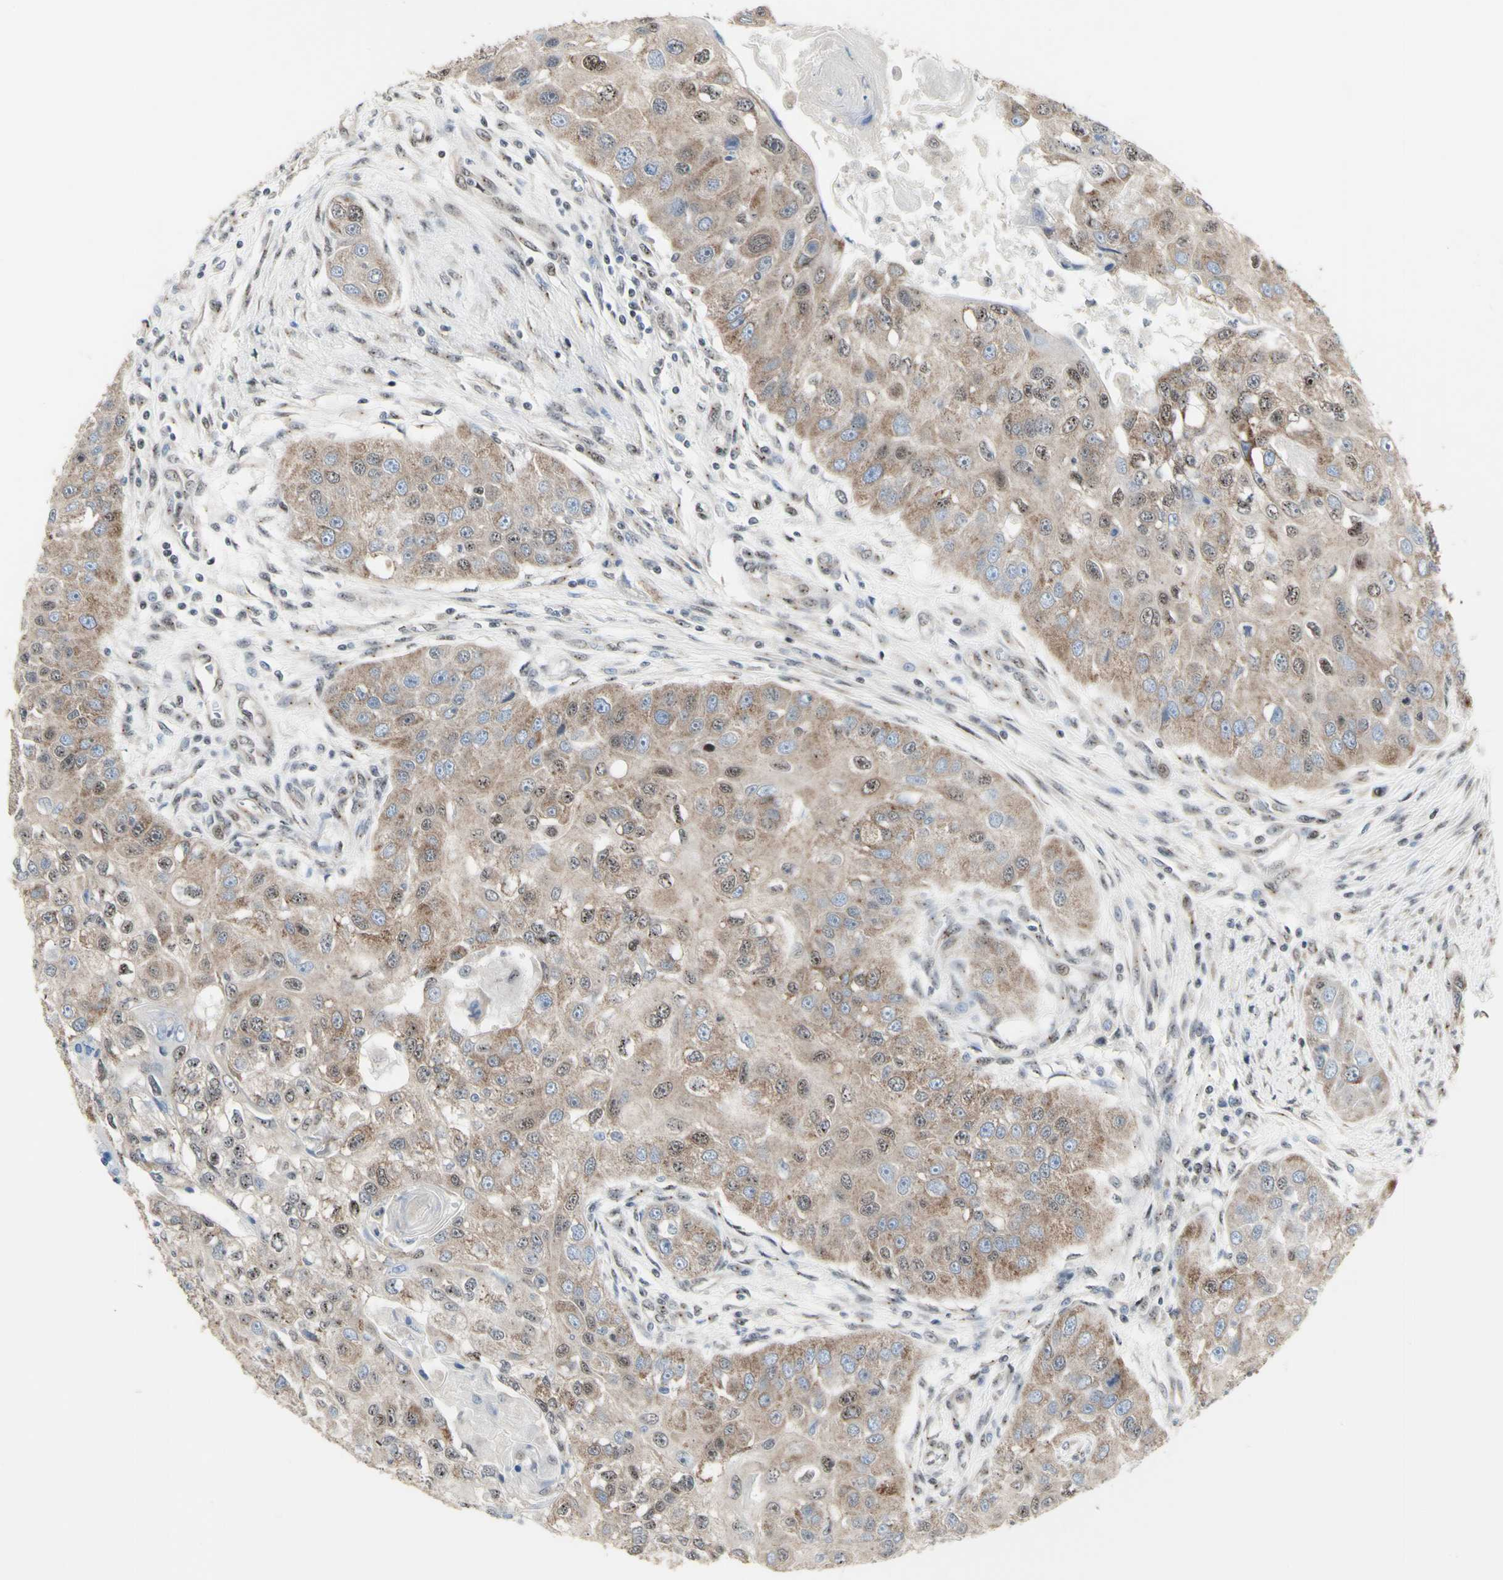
{"staining": {"intensity": "weak", "quantity": ">75%", "location": "cytoplasmic/membranous,nuclear"}, "tissue": "head and neck cancer", "cell_type": "Tumor cells", "image_type": "cancer", "snomed": [{"axis": "morphology", "description": "Normal tissue, NOS"}, {"axis": "morphology", "description": "Squamous cell carcinoma, NOS"}, {"axis": "topography", "description": "Skeletal muscle"}, {"axis": "topography", "description": "Head-Neck"}], "caption": "Protein expression by IHC displays weak cytoplasmic/membranous and nuclear expression in approximately >75% of tumor cells in head and neck cancer (squamous cell carcinoma). Nuclei are stained in blue.", "gene": "DHRS7B", "patient": {"sex": "male", "age": 51}}